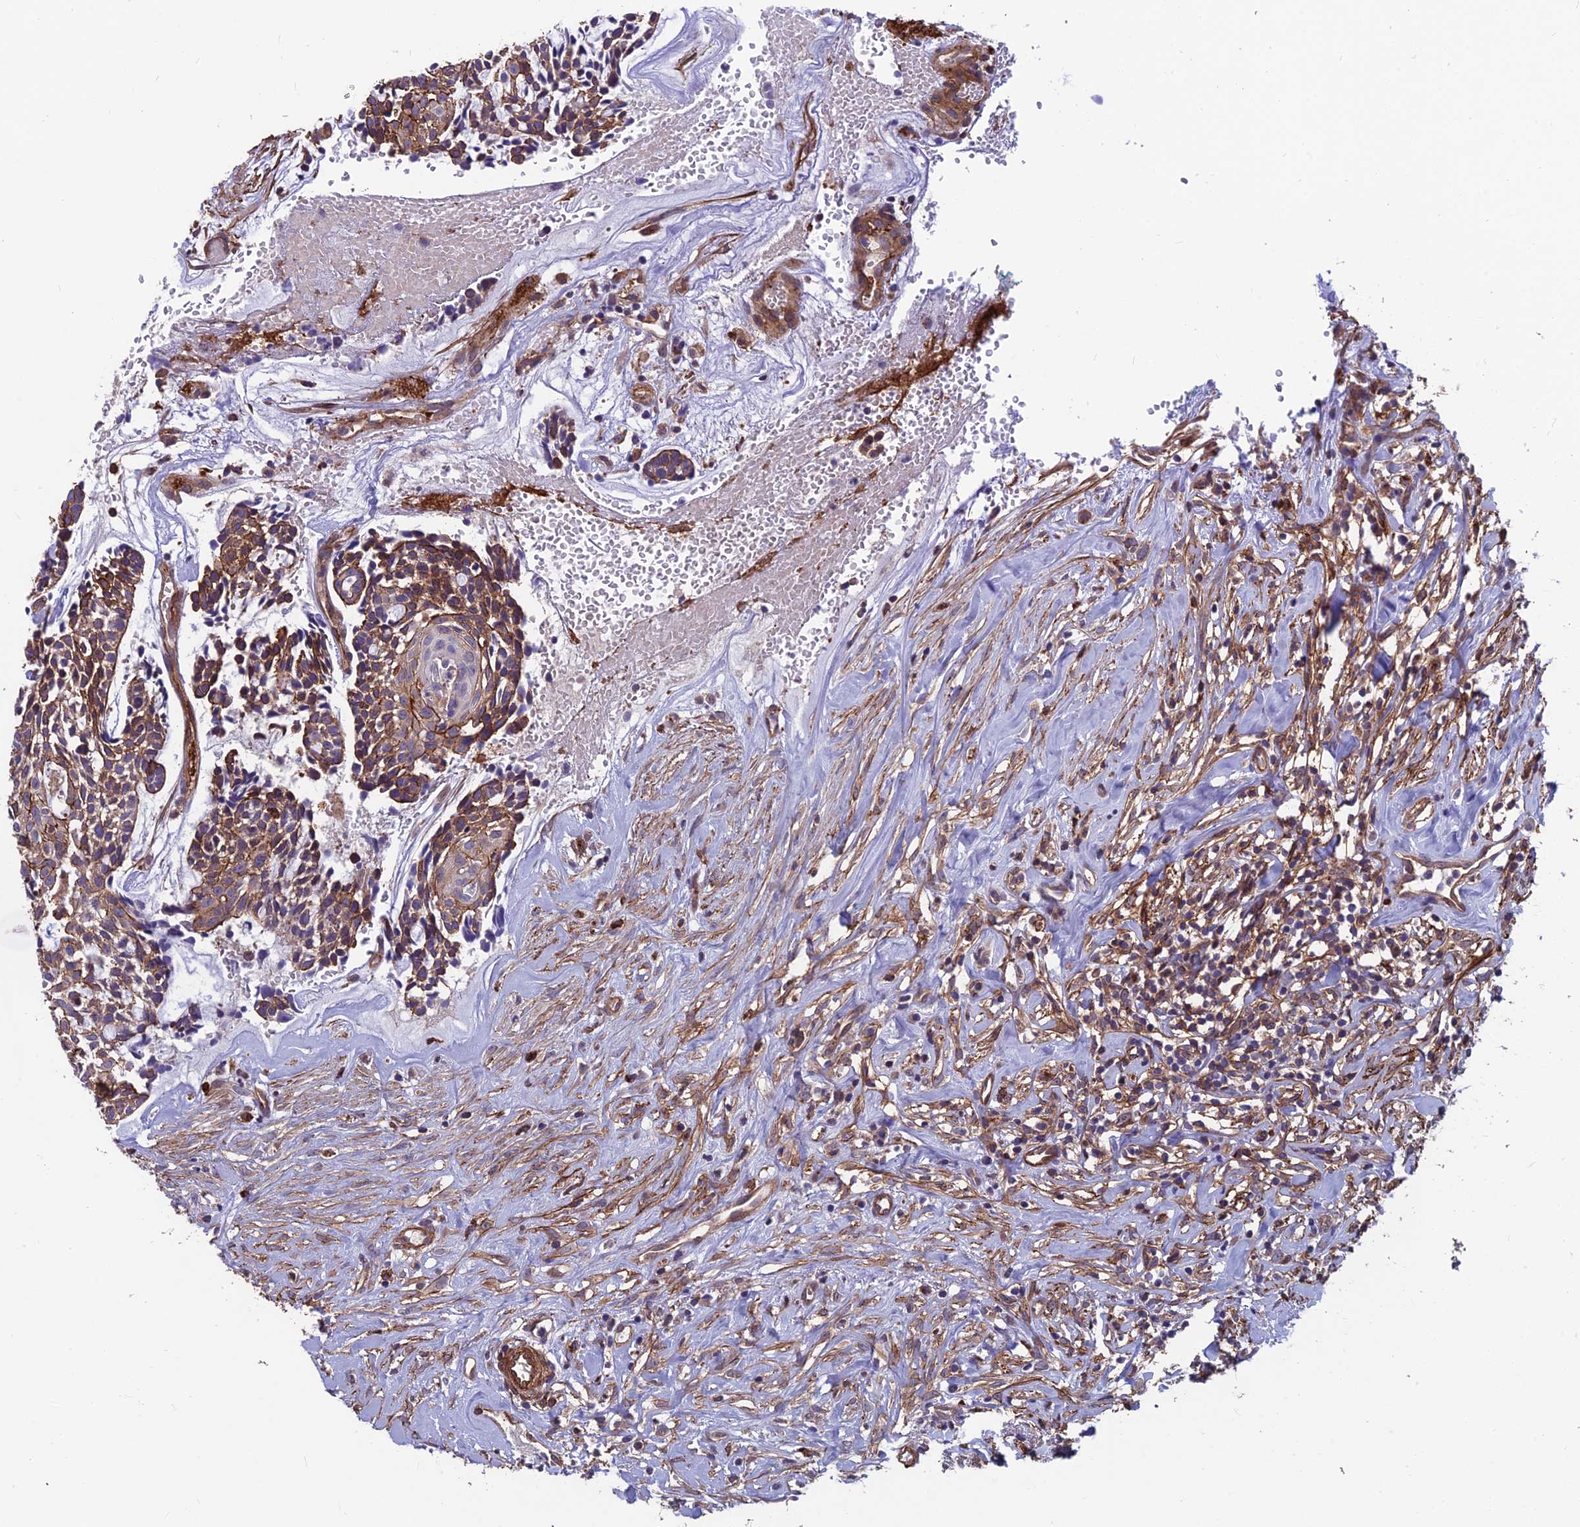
{"staining": {"intensity": "moderate", "quantity": ">75%", "location": "cytoplasmic/membranous"}, "tissue": "head and neck cancer", "cell_type": "Tumor cells", "image_type": "cancer", "snomed": [{"axis": "morphology", "description": "Normal tissue, NOS"}, {"axis": "morphology", "description": "Adenocarcinoma, NOS"}, {"axis": "topography", "description": "Subcutis"}, {"axis": "topography", "description": "Nasopharynx"}, {"axis": "topography", "description": "Head-Neck"}], "caption": "Immunohistochemistry (IHC) (DAB) staining of head and neck cancer (adenocarcinoma) shows moderate cytoplasmic/membranous protein expression in approximately >75% of tumor cells. (DAB = brown stain, brightfield microscopy at high magnification).", "gene": "RTN4RL1", "patient": {"sex": "female", "age": 73}}